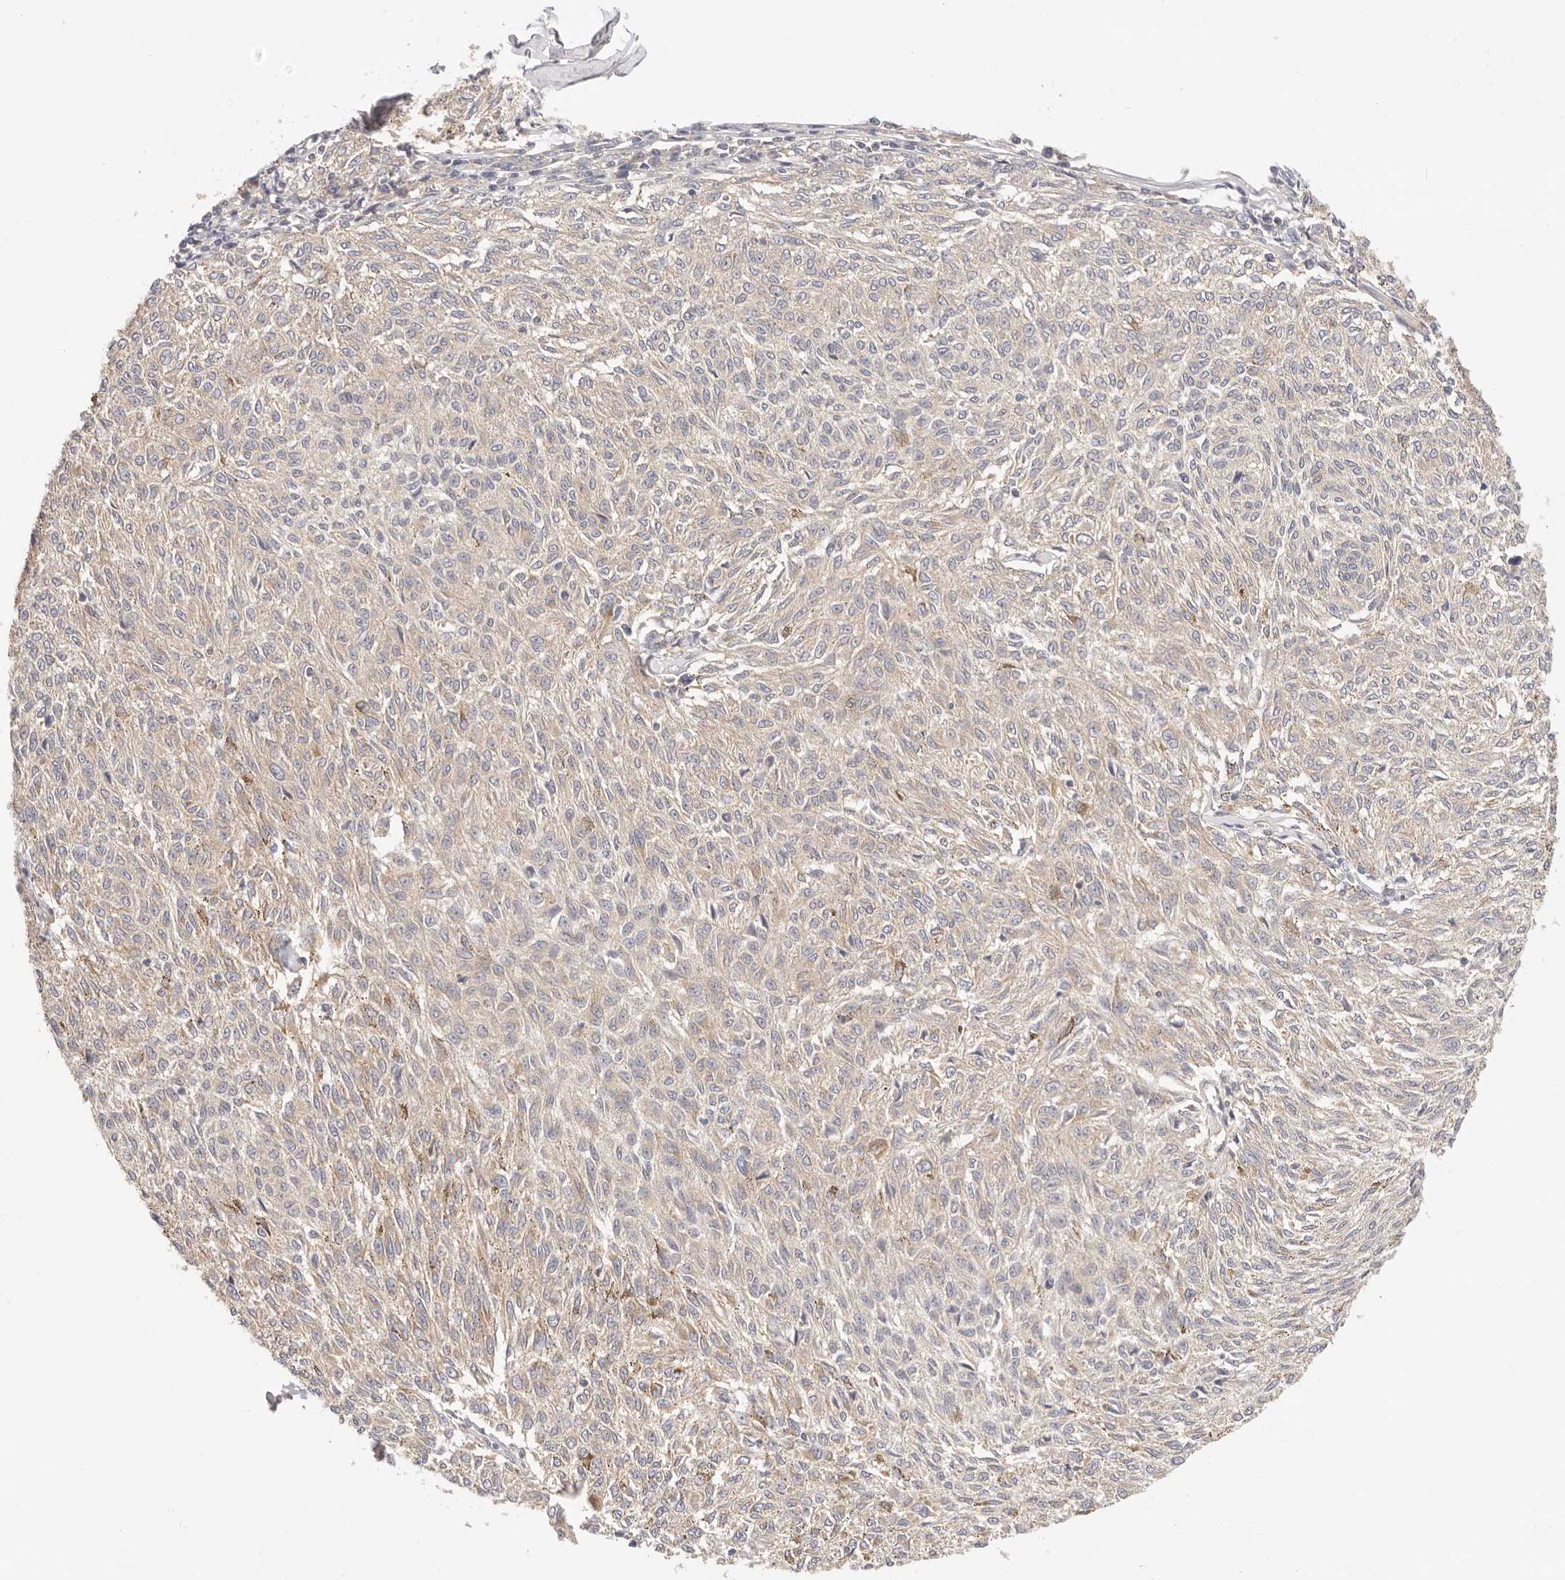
{"staining": {"intensity": "weak", "quantity": ">75%", "location": "cytoplasmic/membranous"}, "tissue": "melanoma", "cell_type": "Tumor cells", "image_type": "cancer", "snomed": [{"axis": "morphology", "description": "Malignant melanoma, NOS"}, {"axis": "topography", "description": "Skin"}], "caption": "Immunohistochemical staining of malignant melanoma demonstrates low levels of weak cytoplasmic/membranous protein positivity in approximately >75% of tumor cells.", "gene": "KCMF1", "patient": {"sex": "female", "age": 72}}